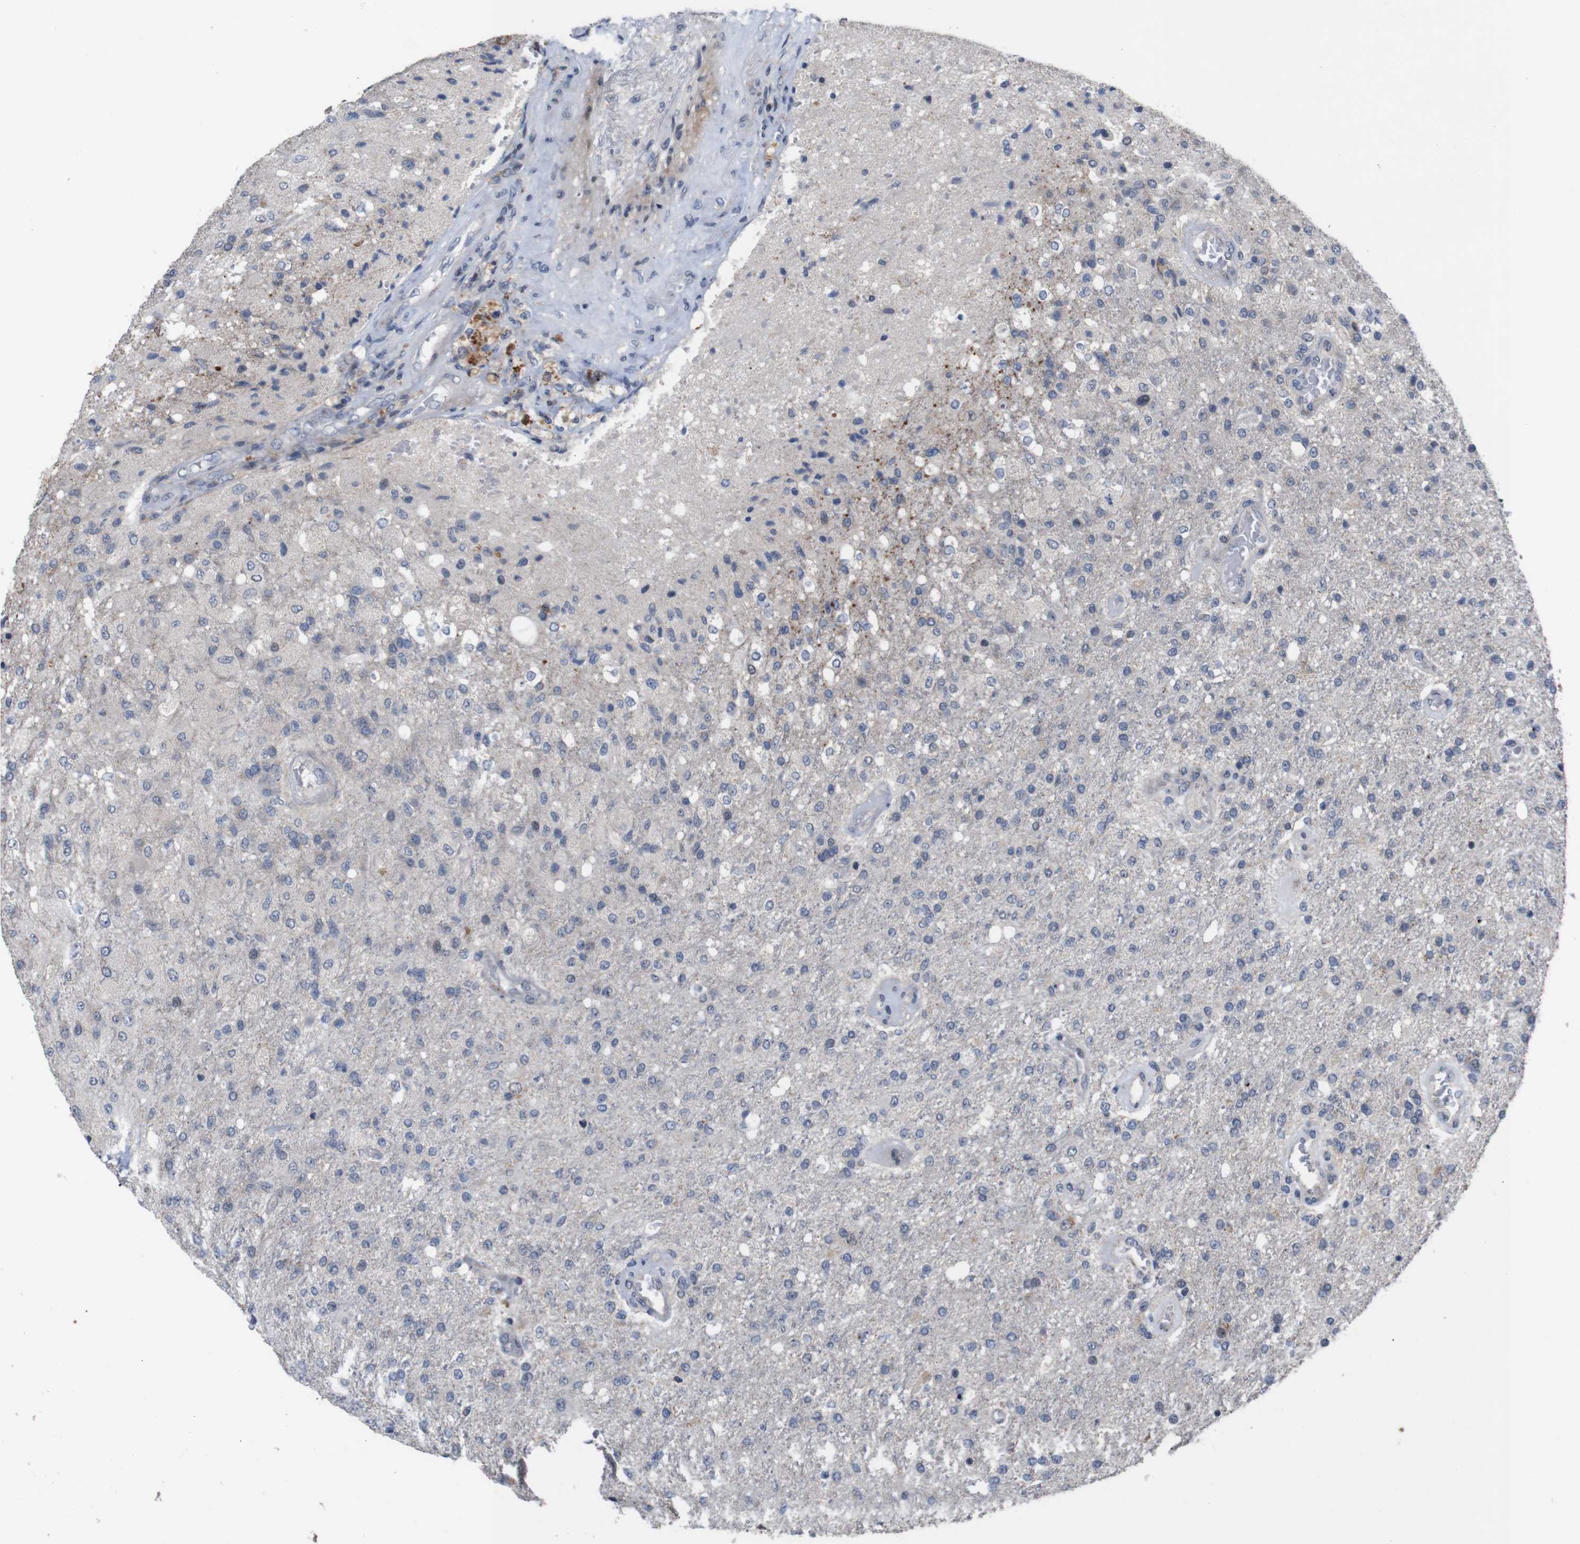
{"staining": {"intensity": "weak", "quantity": "<25%", "location": "cytoplasmic/membranous"}, "tissue": "glioma", "cell_type": "Tumor cells", "image_type": "cancer", "snomed": [{"axis": "morphology", "description": "Normal tissue, NOS"}, {"axis": "morphology", "description": "Glioma, malignant, High grade"}, {"axis": "topography", "description": "Cerebral cortex"}], "caption": "Tumor cells are negative for protein expression in human high-grade glioma (malignant).", "gene": "ATP7B", "patient": {"sex": "male", "age": 77}}